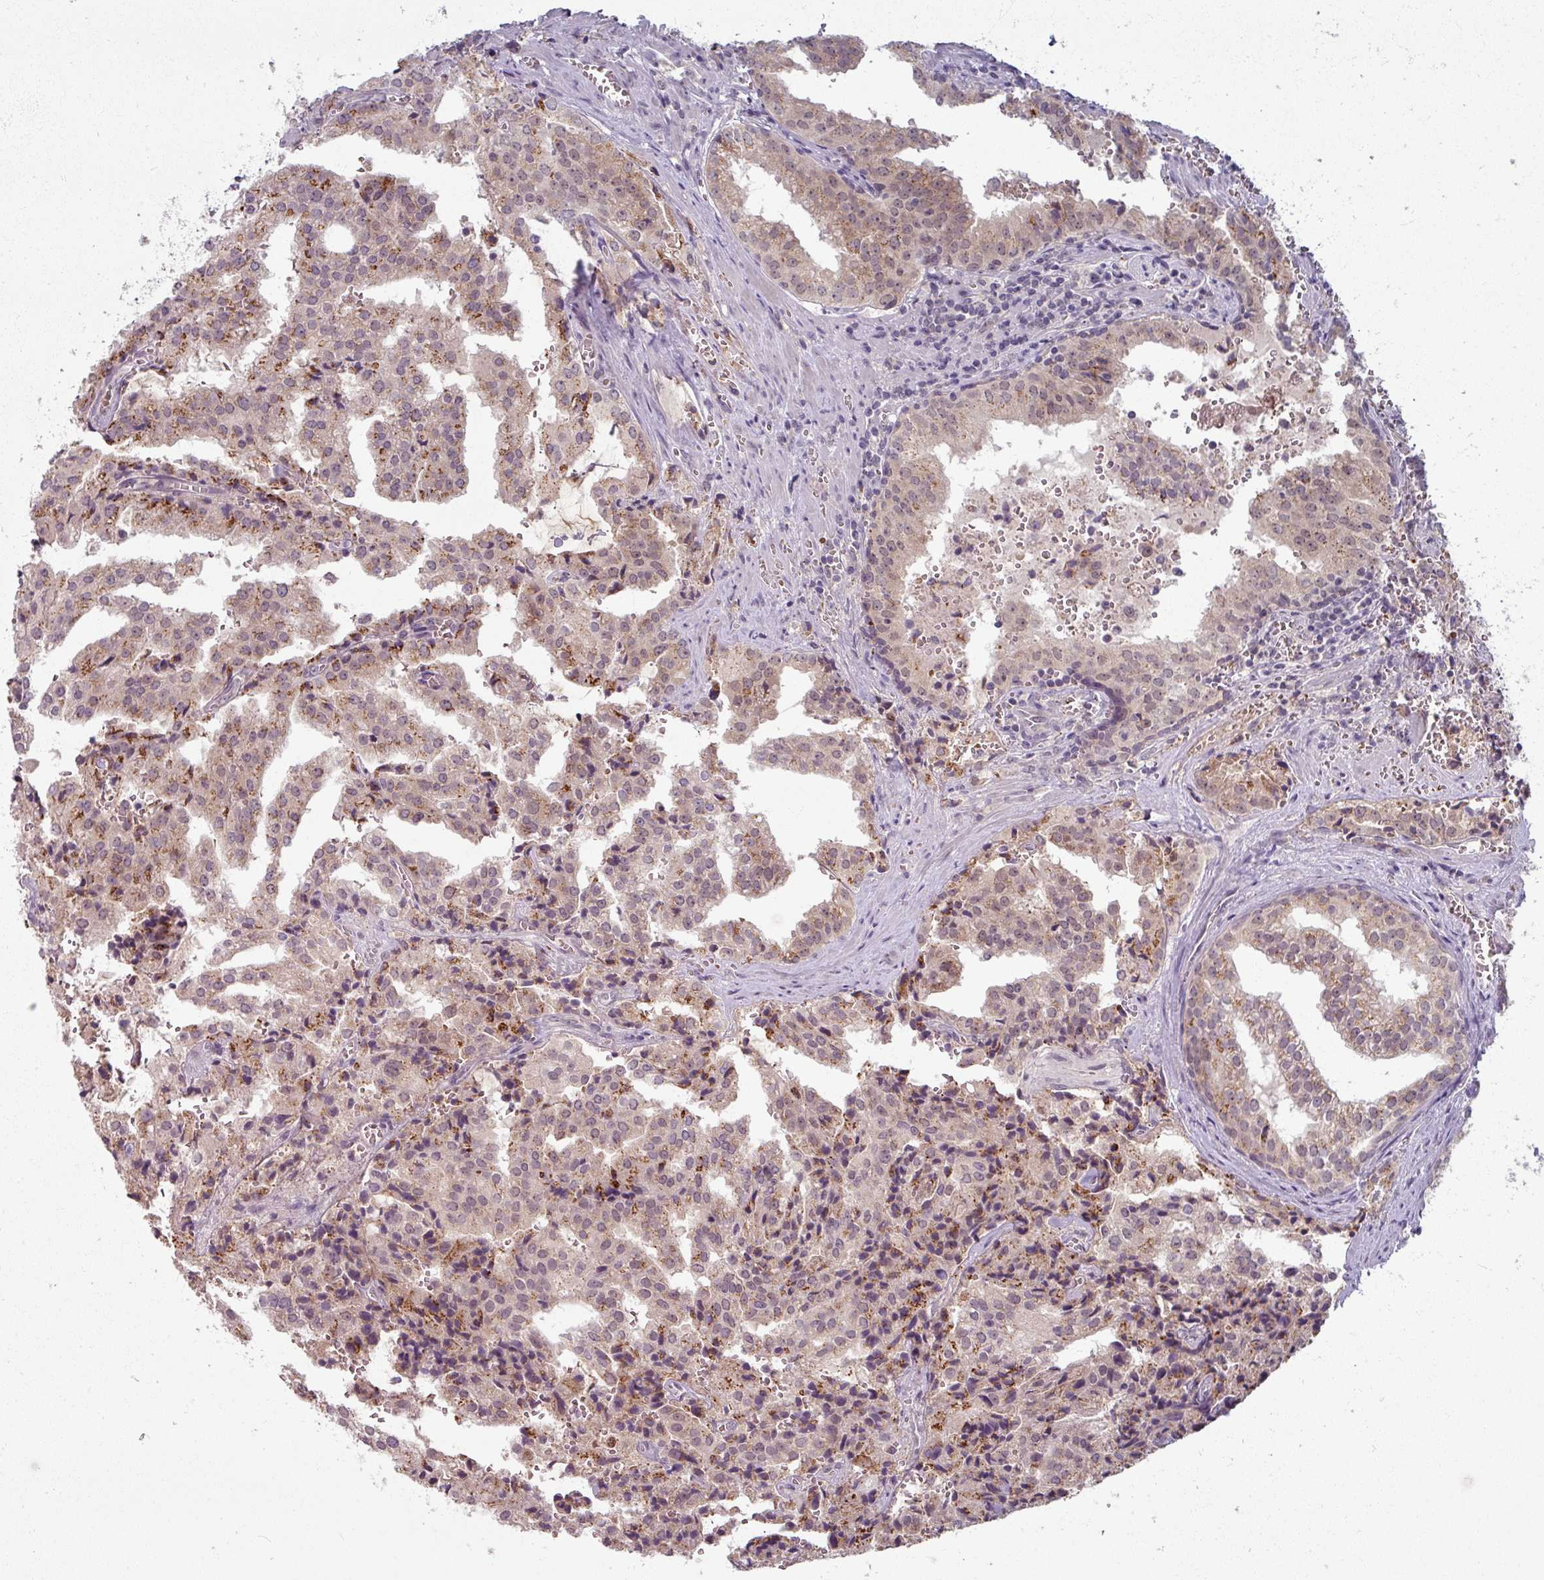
{"staining": {"intensity": "moderate", "quantity": ">75%", "location": "cytoplasmic/membranous"}, "tissue": "prostate cancer", "cell_type": "Tumor cells", "image_type": "cancer", "snomed": [{"axis": "morphology", "description": "Adenocarcinoma, High grade"}, {"axis": "topography", "description": "Prostate"}], "caption": "Immunohistochemical staining of human prostate adenocarcinoma (high-grade) reveals medium levels of moderate cytoplasmic/membranous positivity in about >75% of tumor cells. (DAB (3,3'-diaminobenzidine) IHC, brown staining for protein, blue staining for nuclei).", "gene": "KMT5C", "patient": {"sex": "male", "age": 68}}